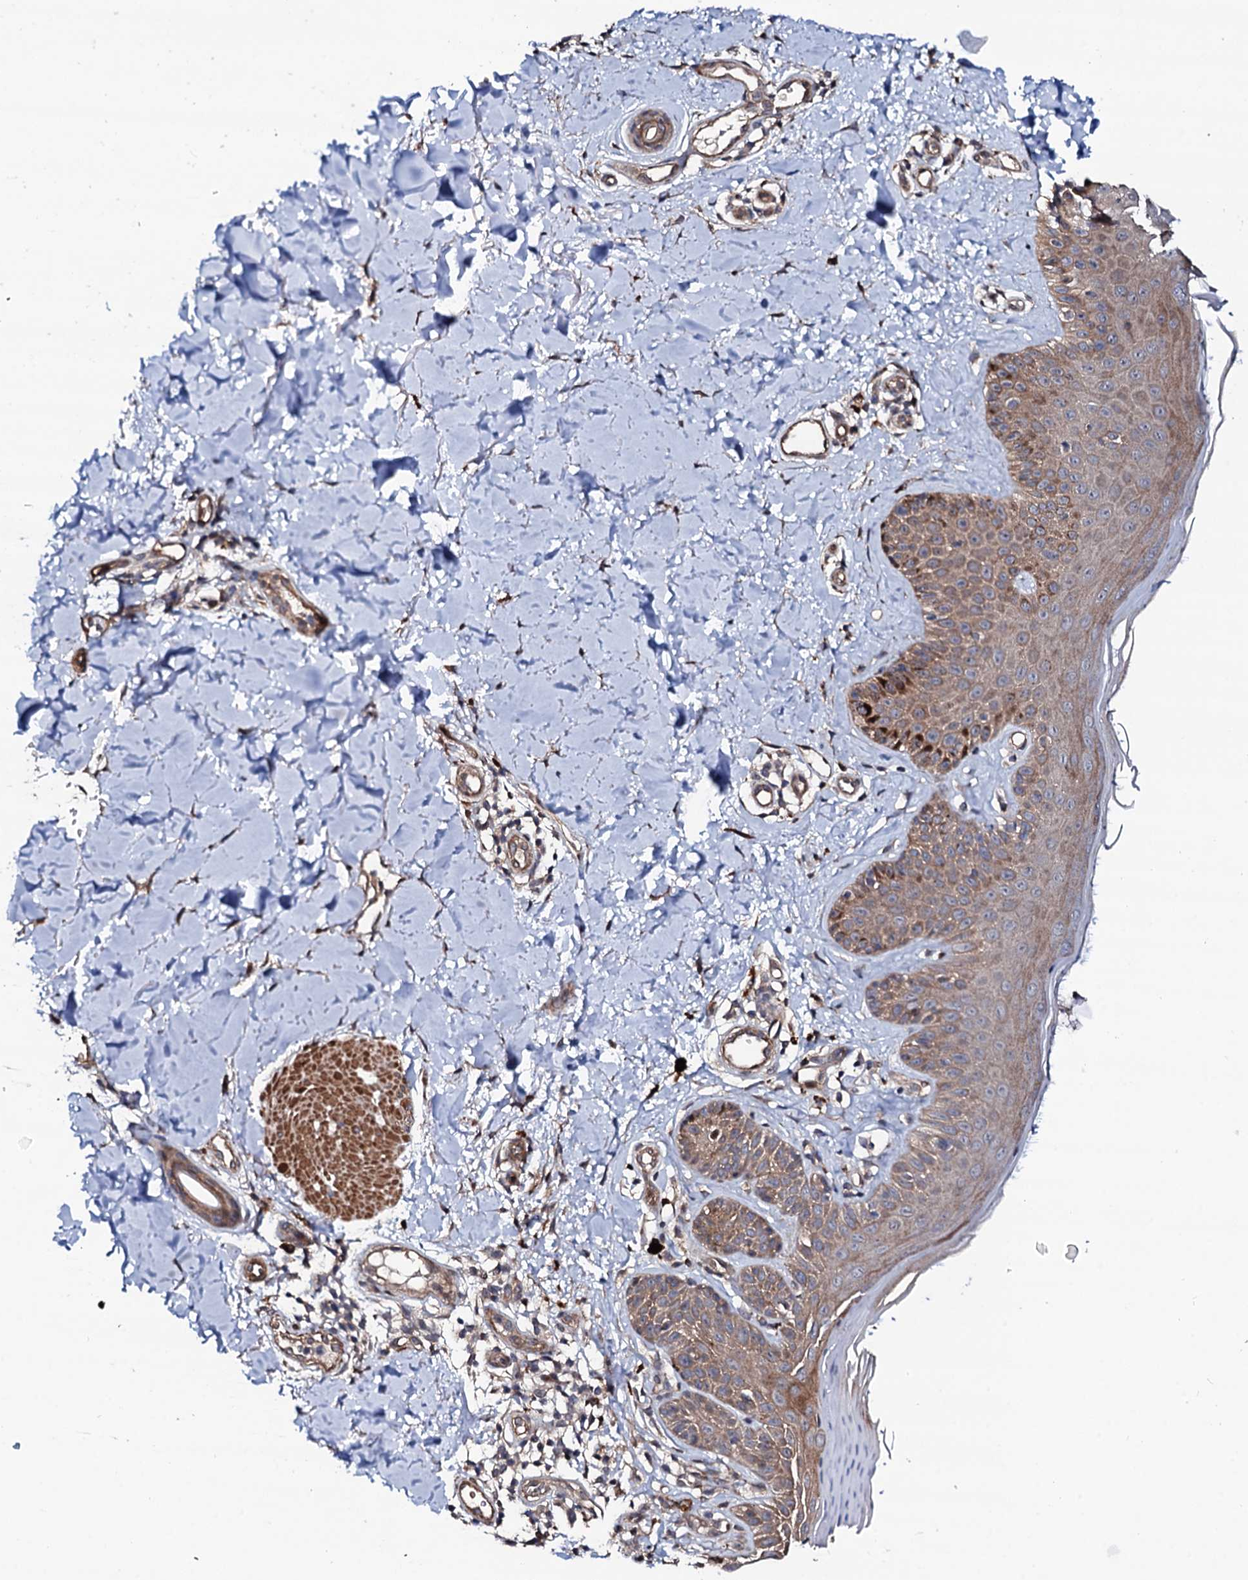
{"staining": {"intensity": "moderate", "quantity": ">75%", "location": "cytoplasmic/membranous"}, "tissue": "skin", "cell_type": "Fibroblasts", "image_type": "normal", "snomed": [{"axis": "morphology", "description": "Normal tissue, NOS"}, {"axis": "topography", "description": "Skin"}], "caption": "The micrograph displays staining of unremarkable skin, revealing moderate cytoplasmic/membranous protein positivity (brown color) within fibroblasts. (DAB IHC, brown staining for protein, blue staining for nuclei).", "gene": "CIAO2A", "patient": {"sex": "male", "age": 52}}